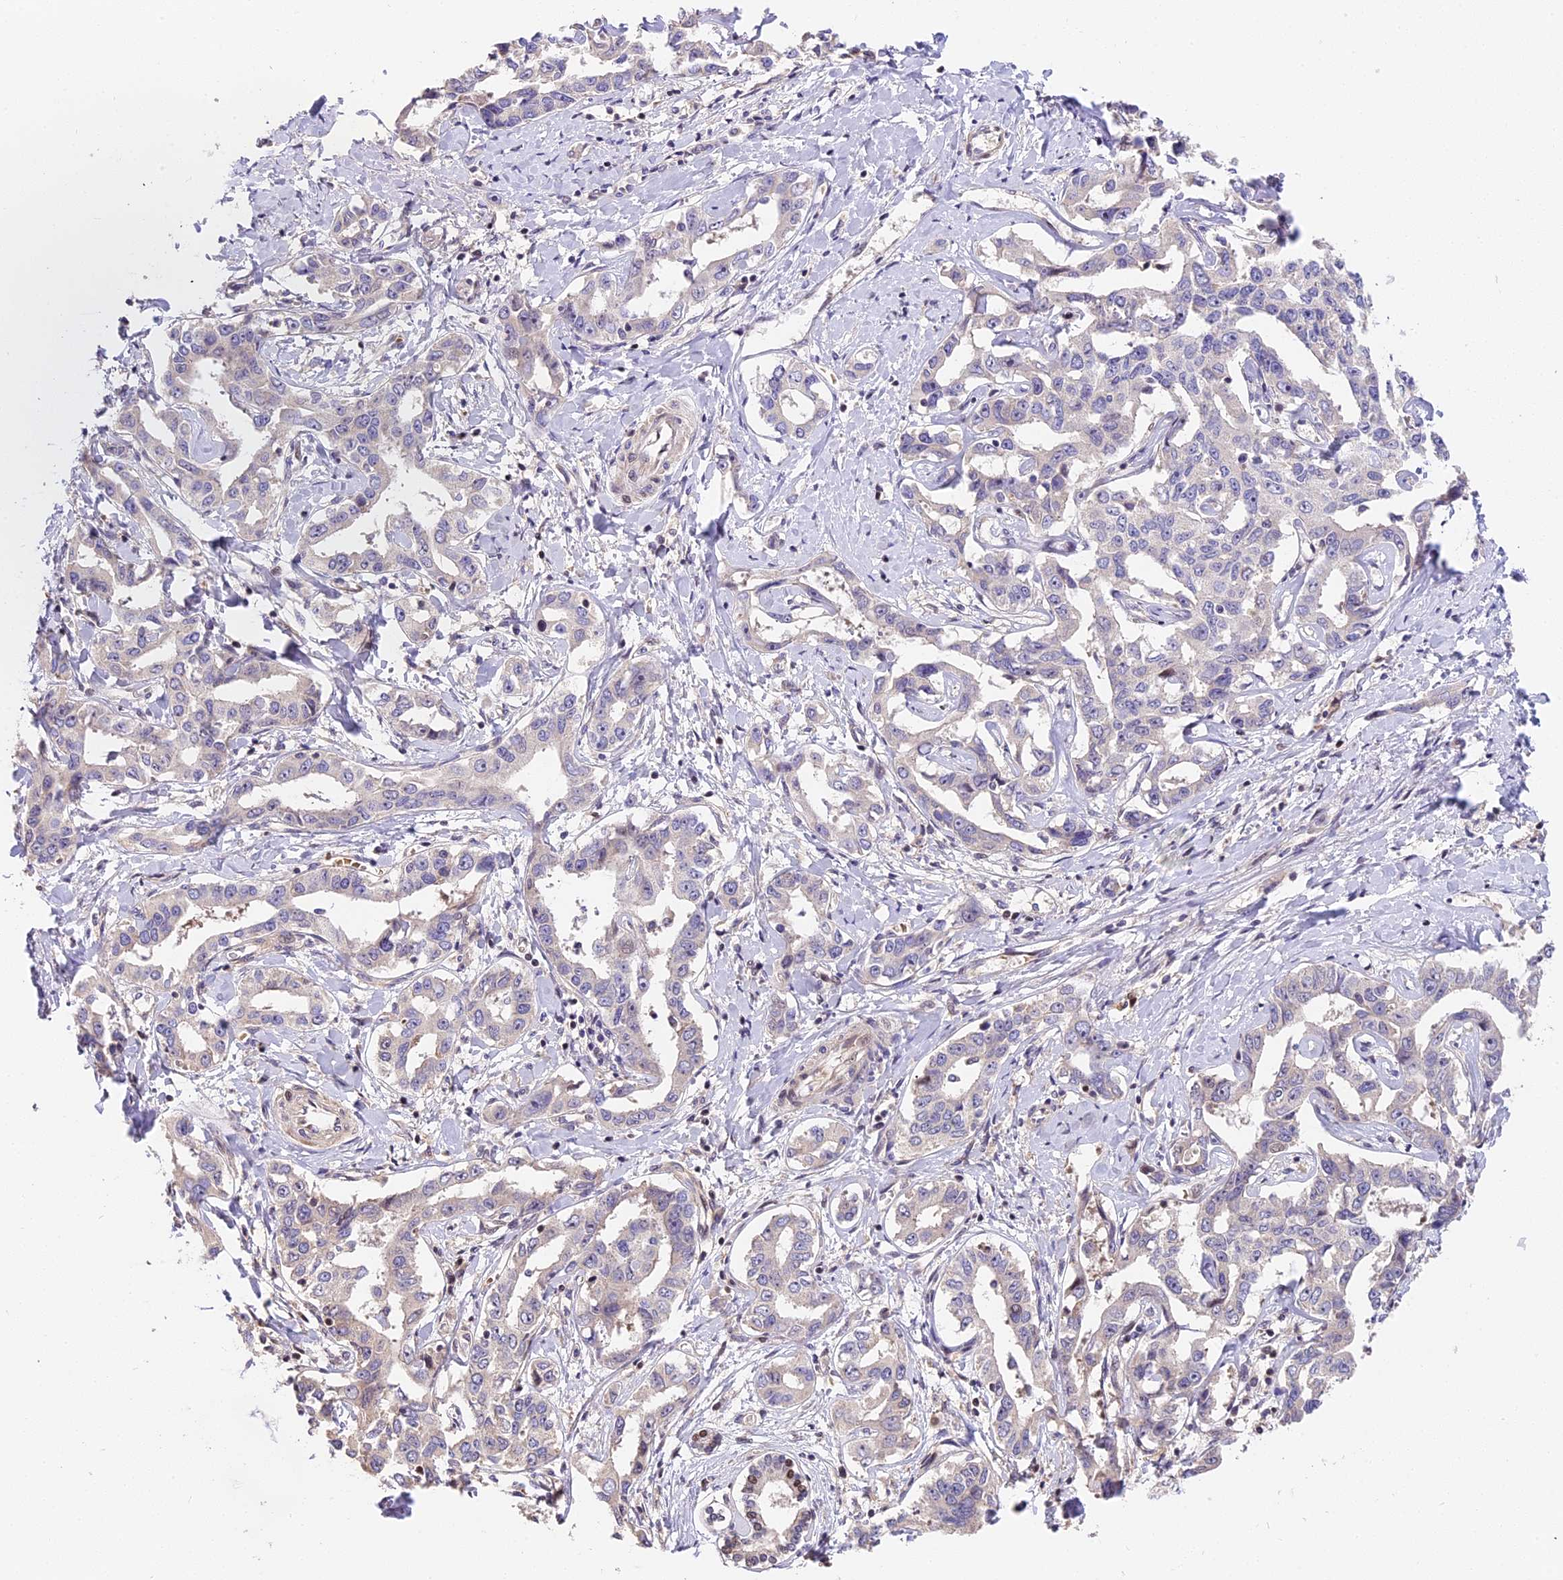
{"staining": {"intensity": "negative", "quantity": "none", "location": "none"}, "tissue": "liver cancer", "cell_type": "Tumor cells", "image_type": "cancer", "snomed": [{"axis": "morphology", "description": "Cholangiocarcinoma"}, {"axis": "topography", "description": "Liver"}], "caption": "The histopathology image exhibits no staining of tumor cells in liver cholangiocarcinoma.", "gene": "ARHGAP17", "patient": {"sex": "male", "age": 59}}